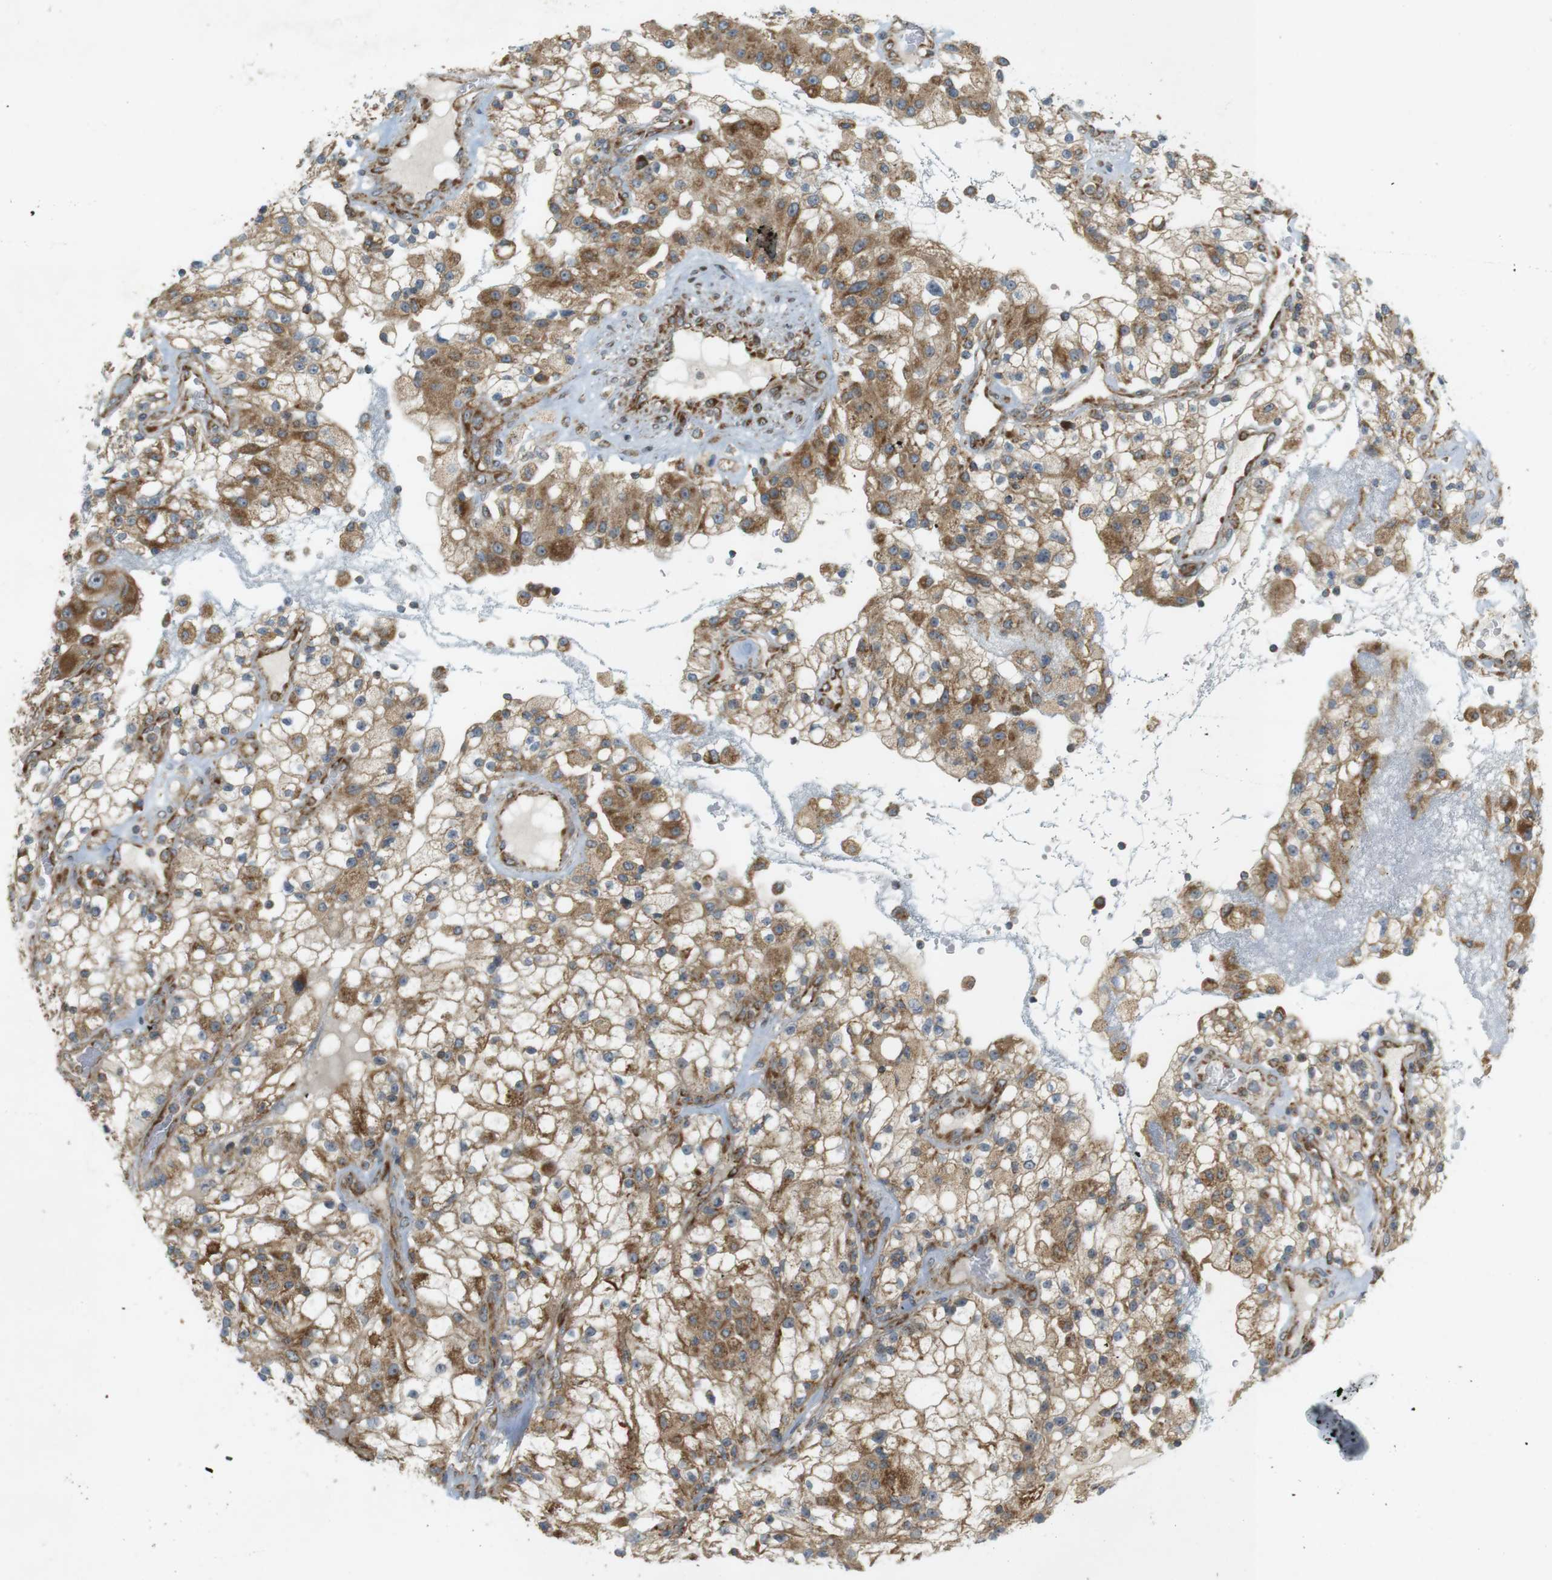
{"staining": {"intensity": "moderate", "quantity": ">75%", "location": "cytoplasmic/membranous"}, "tissue": "renal cancer", "cell_type": "Tumor cells", "image_type": "cancer", "snomed": [{"axis": "morphology", "description": "Adenocarcinoma, NOS"}, {"axis": "topography", "description": "Kidney"}], "caption": "Brown immunohistochemical staining in renal cancer exhibits moderate cytoplasmic/membranous positivity in about >75% of tumor cells.", "gene": "SLC41A1", "patient": {"sex": "female", "age": 52}}